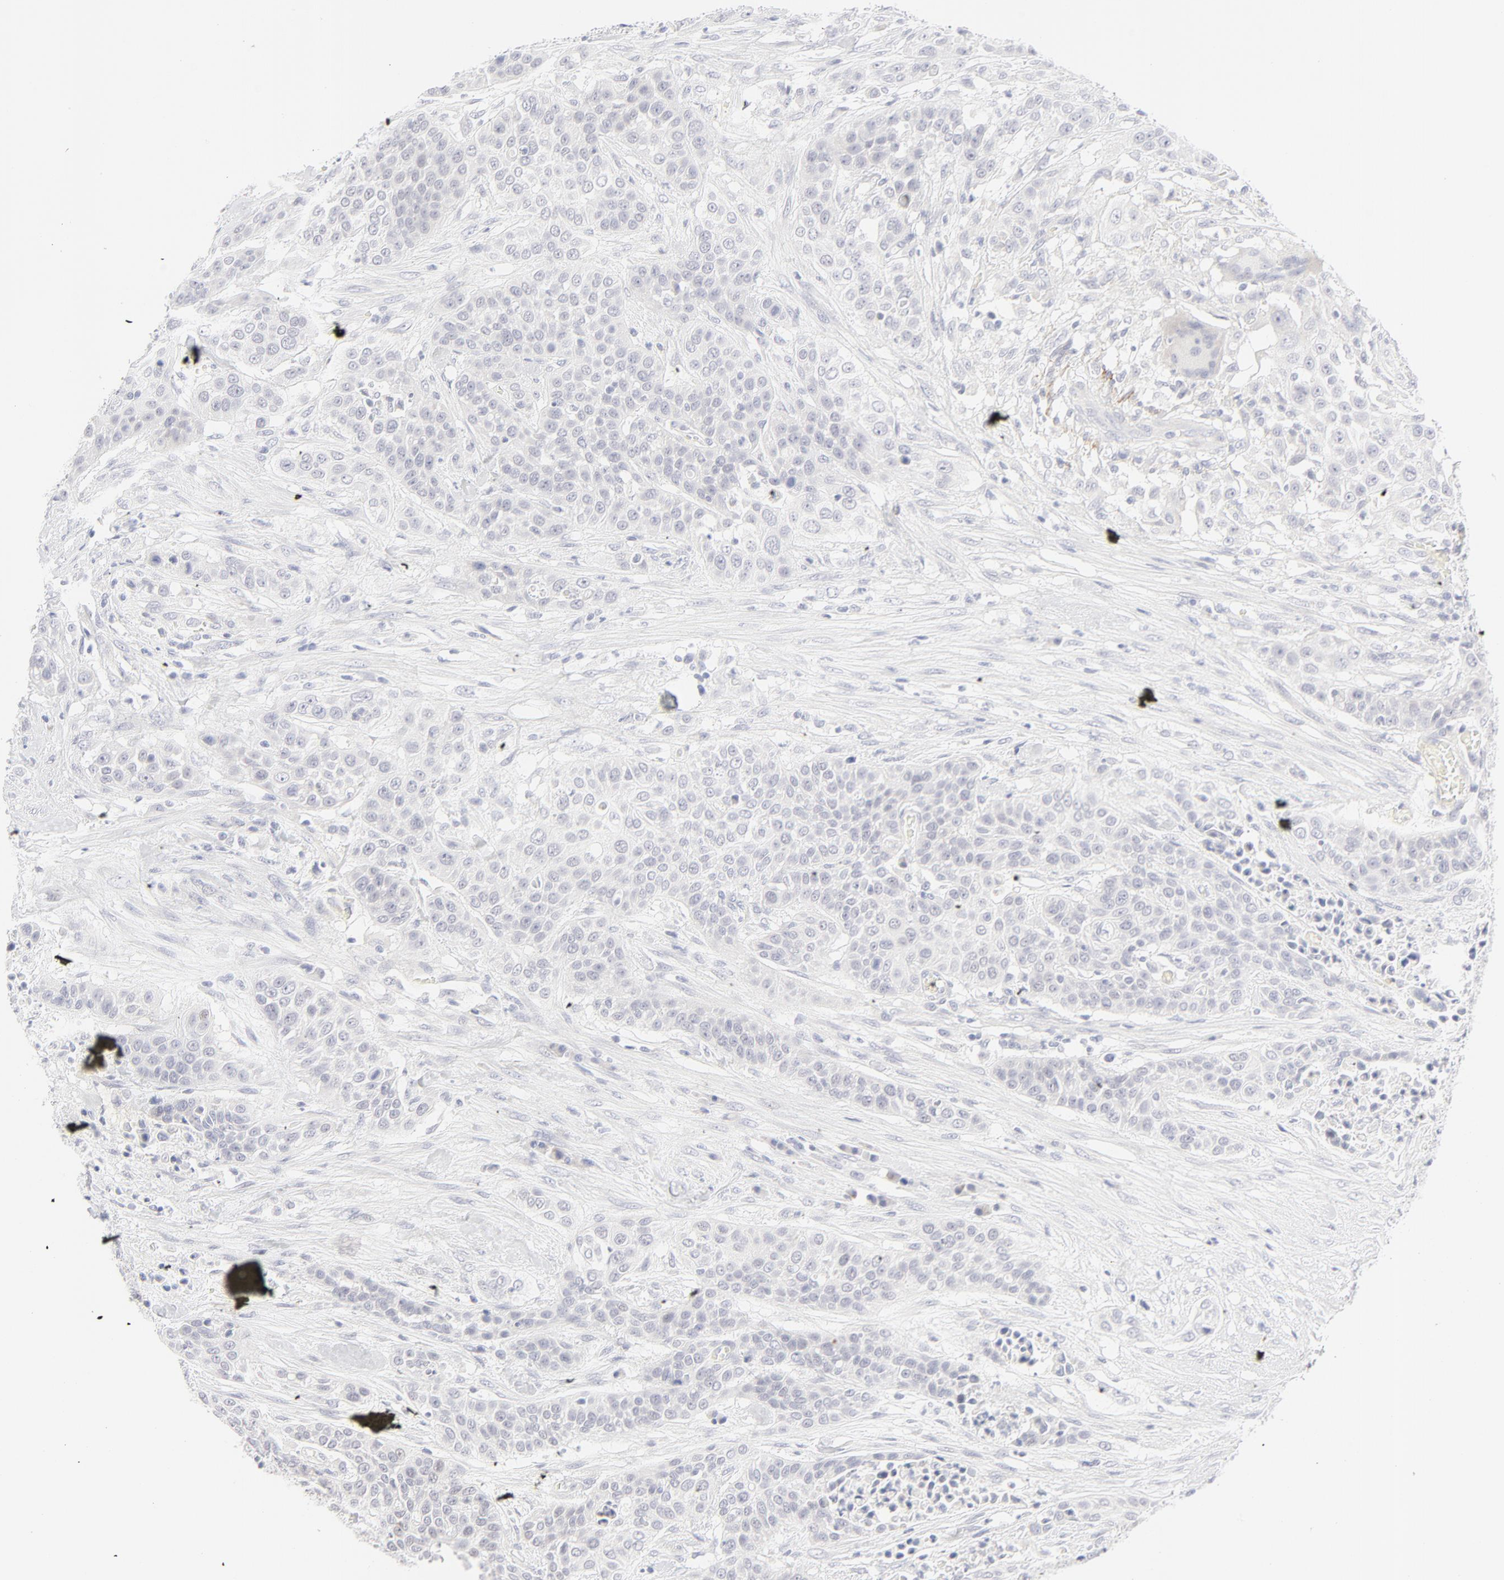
{"staining": {"intensity": "negative", "quantity": "none", "location": "none"}, "tissue": "urothelial cancer", "cell_type": "Tumor cells", "image_type": "cancer", "snomed": [{"axis": "morphology", "description": "Urothelial carcinoma, High grade"}, {"axis": "topography", "description": "Urinary bladder"}], "caption": "DAB immunohistochemical staining of high-grade urothelial carcinoma exhibits no significant staining in tumor cells.", "gene": "NPNT", "patient": {"sex": "male", "age": 74}}